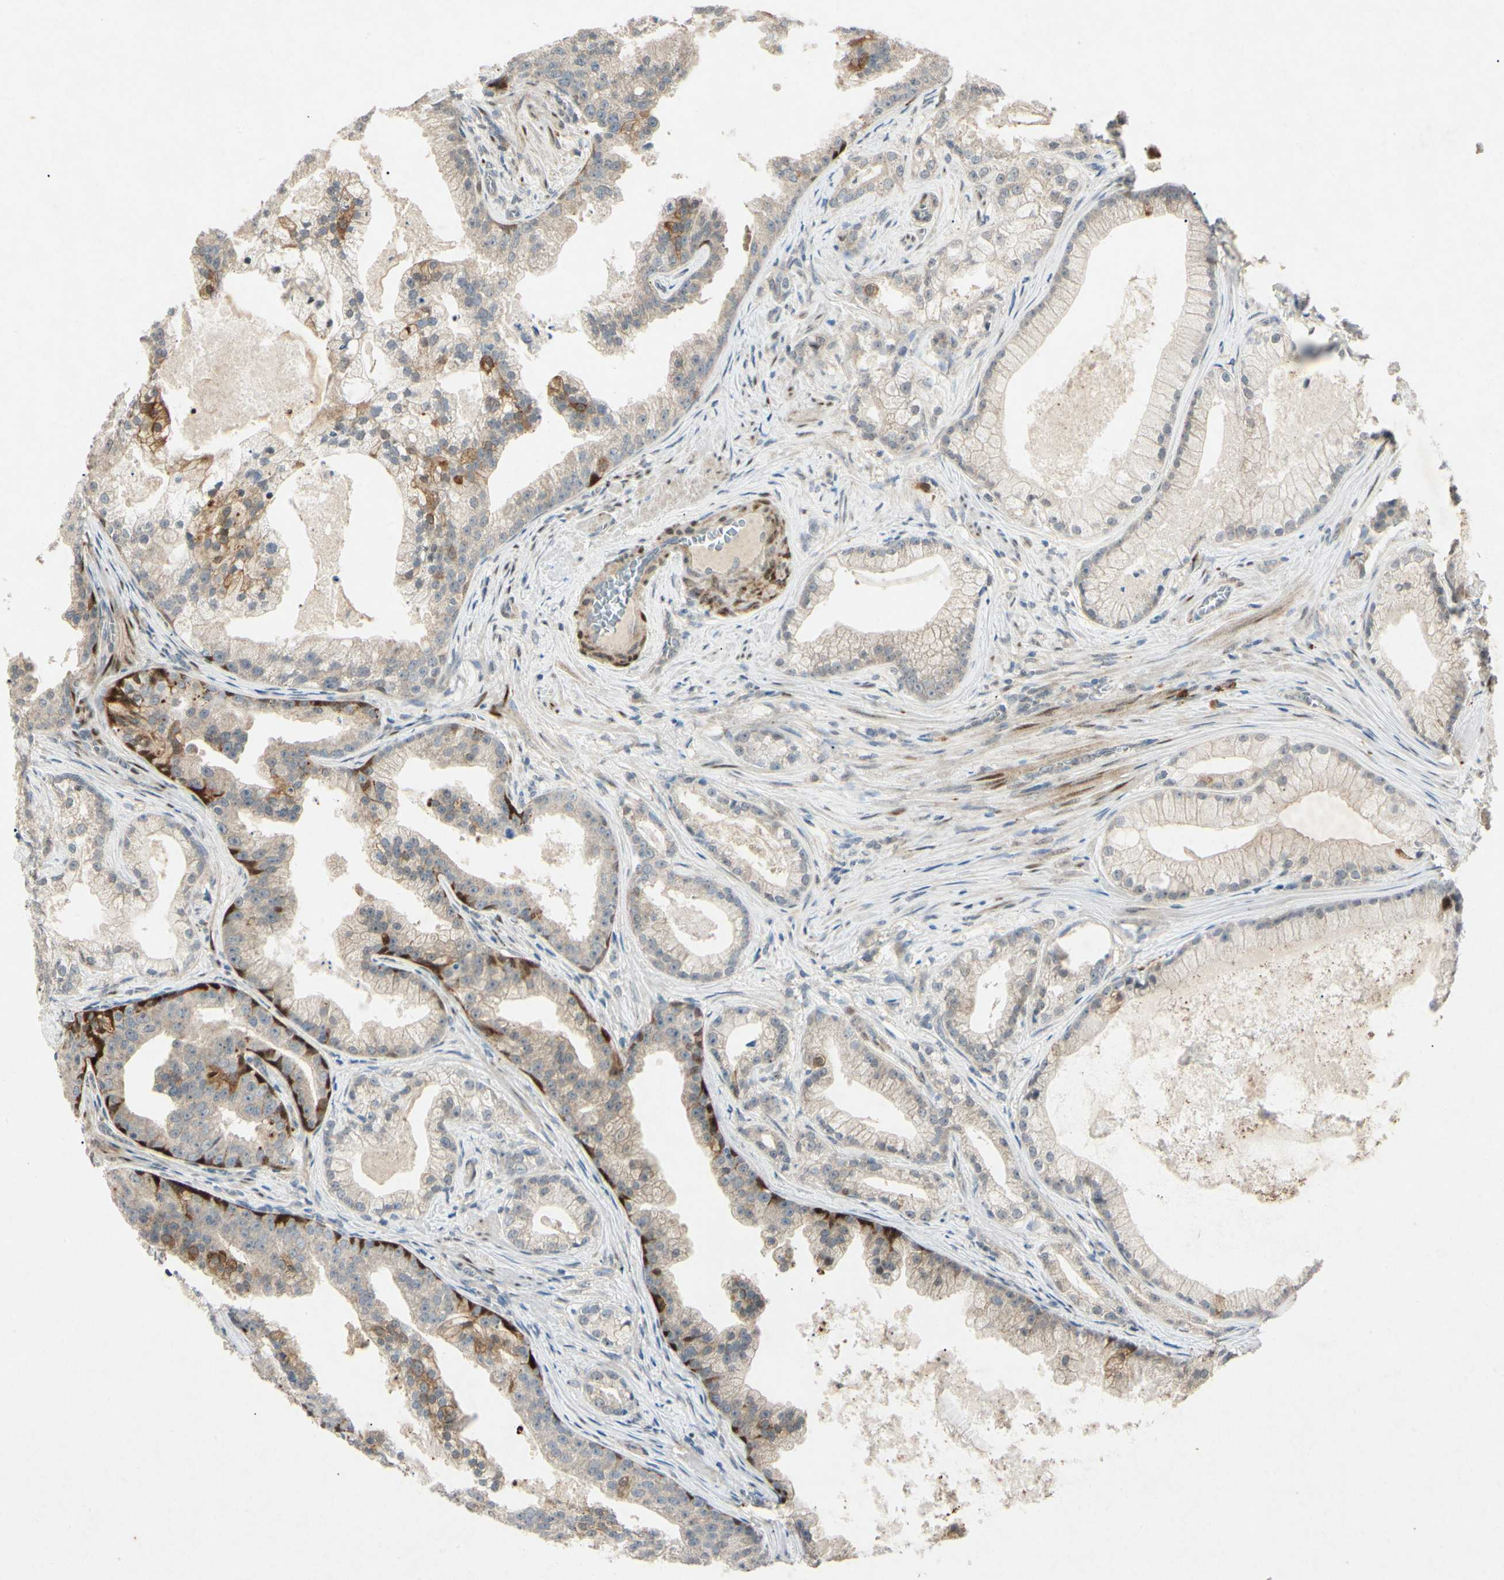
{"staining": {"intensity": "weak", "quantity": ">75%", "location": "cytoplasmic/membranous"}, "tissue": "prostate cancer", "cell_type": "Tumor cells", "image_type": "cancer", "snomed": [{"axis": "morphology", "description": "Adenocarcinoma, Low grade"}, {"axis": "topography", "description": "Prostate"}], "caption": "Prostate cancer tissue displays weak cytoplasmic/membranous expression in about >75% of tumor cells The staining is performed using DAB (3,3'-diaminobenzidine) brown chromogen to label protein expression. The nuclei are counter-stained blue using hematoxylin.", "gene": "HSPA1B", "patient": {"sex": "male", "age": 59}}